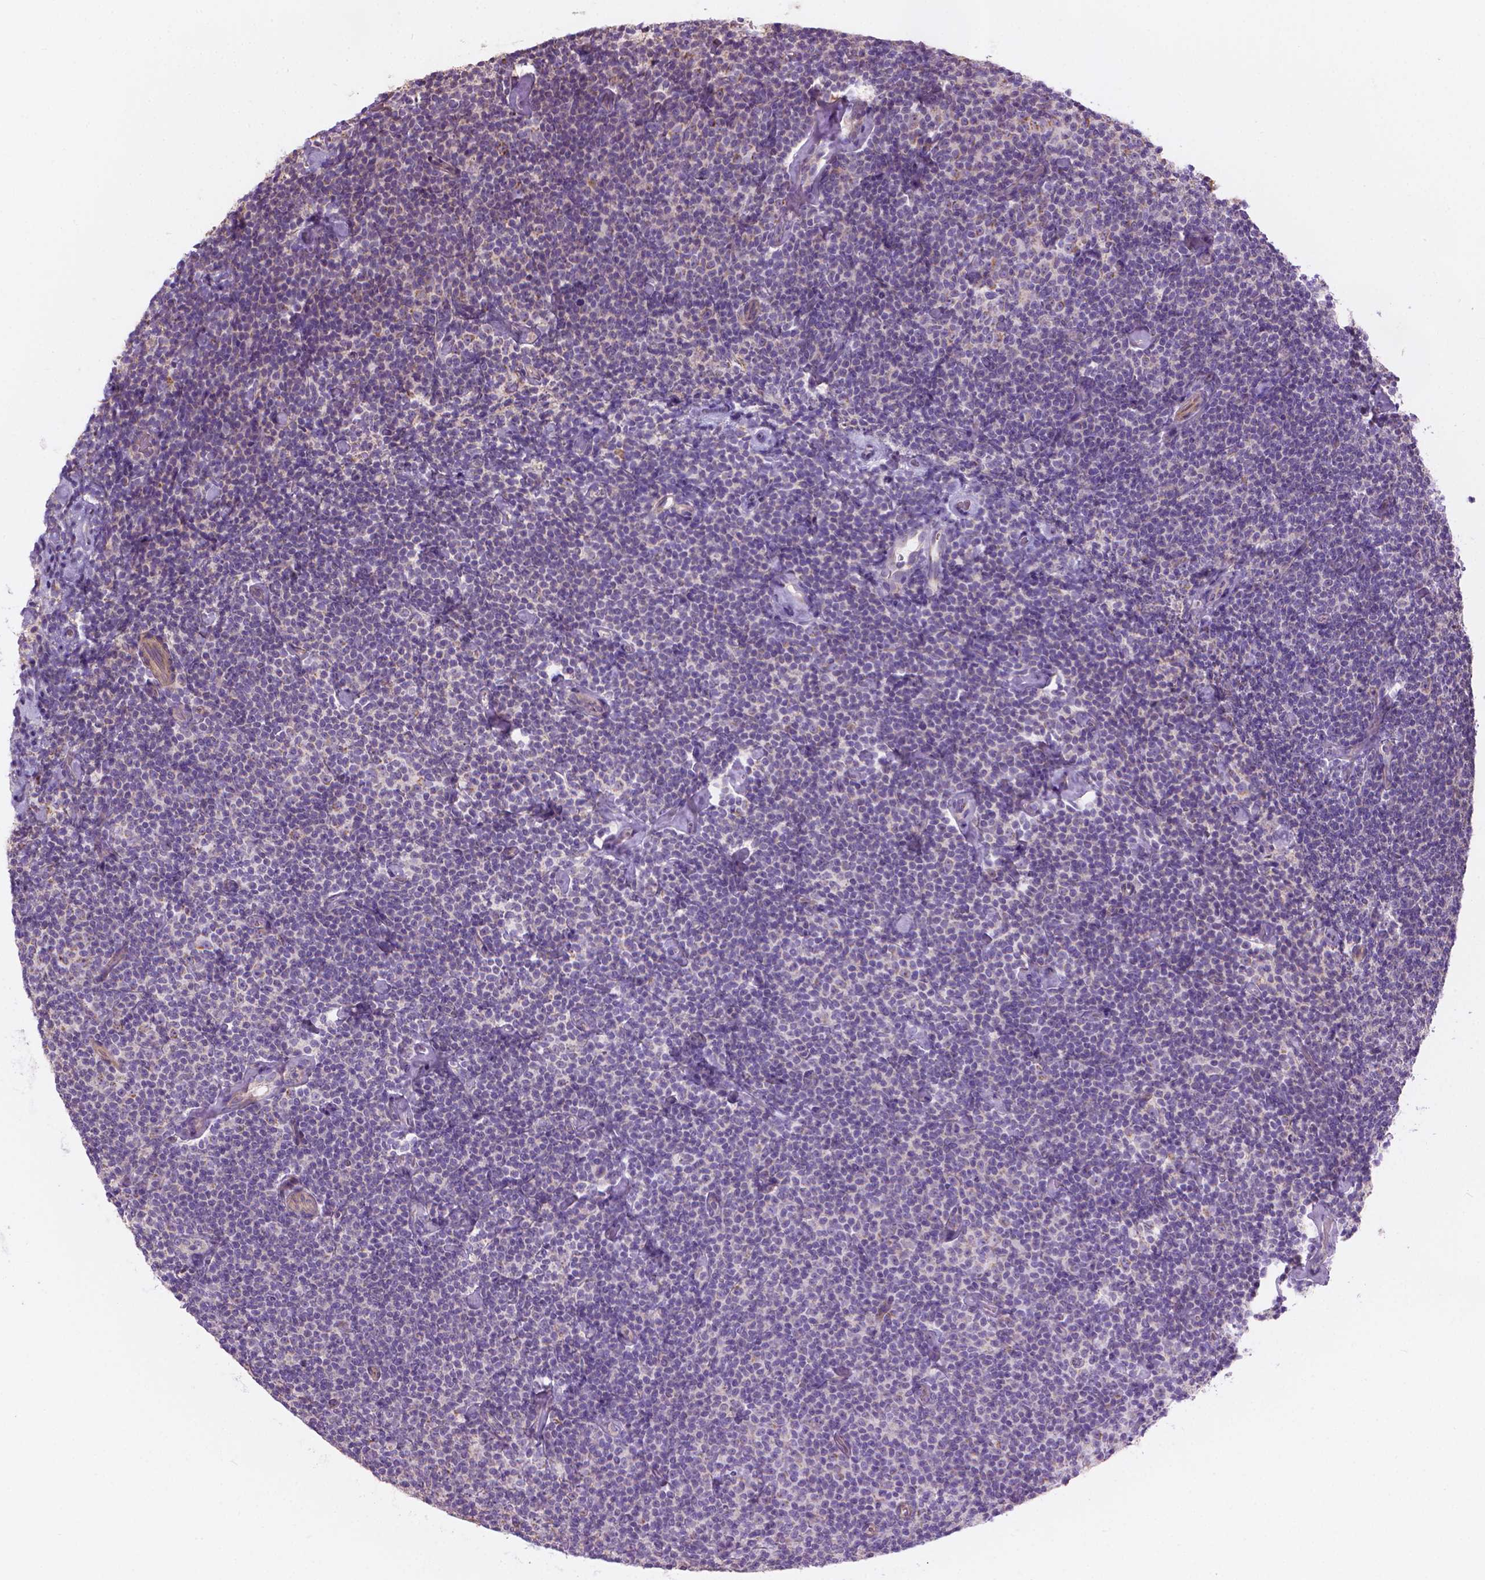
{"staining": {"intensity": "negative", "quantity": "none", "location": "none"}, "tissue": "lymphoma", "cell_type": "Tumor cells", "image_type": "cancer", "snomed": [{"axis": "morphology", "description": "Malignant lymphoma, non-Hodgkin's type, Low grade"}, {"axis": "topography", "description": "Lymph node"}], "caption": "The micrograph demonstrates no significant positivity in tumor cells of low-grade malignant lymphoma, non-Hodgkin's type. The staining is performed using DAB (3,3'-diaminobenzidine) brown chromogen with nuclei counter-stained in using hematoxylin.", "gene": "TTC29", "patient": {"sex": "male", "age": 81}}